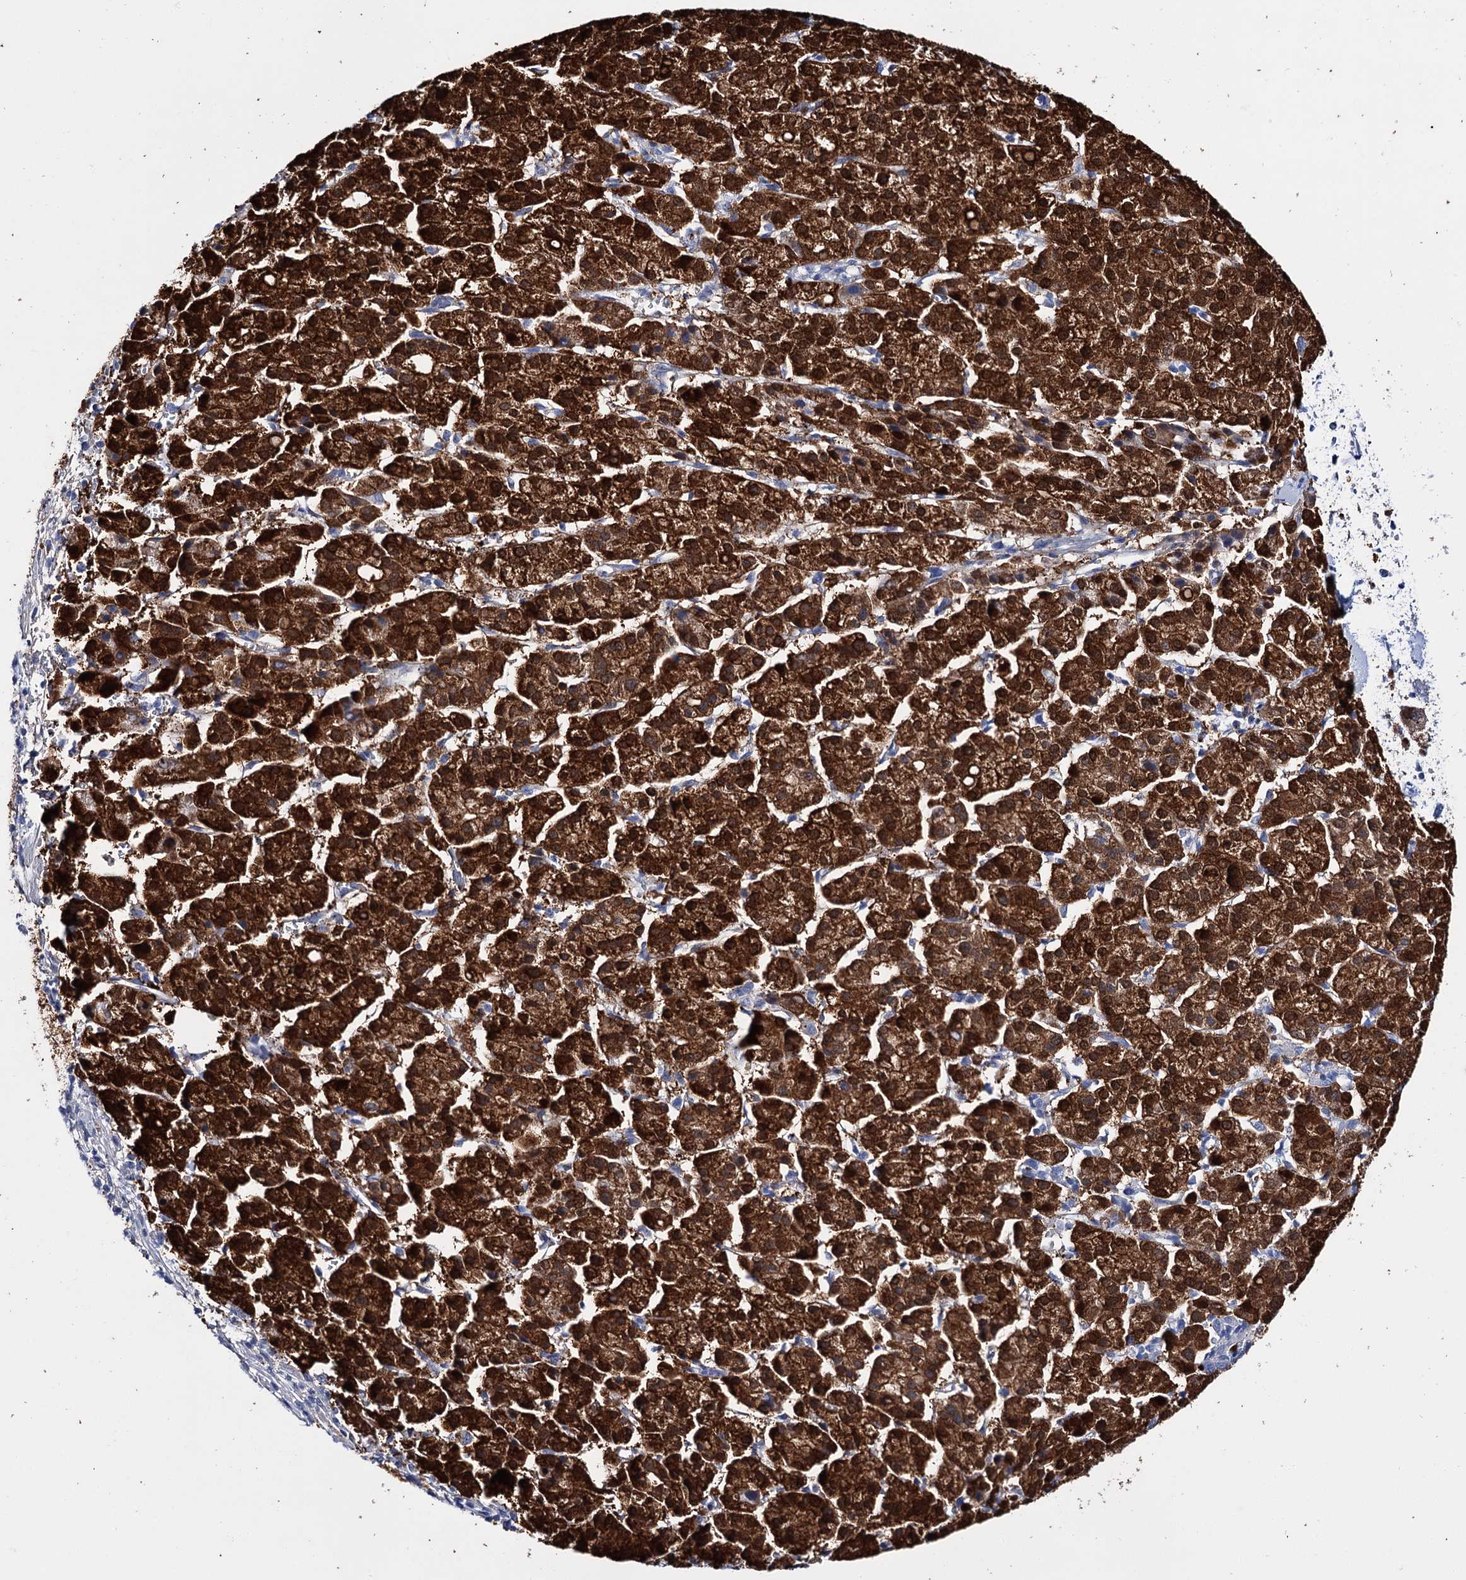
{"staining": {"intensity": "strong", "quantity": ">75%", "location": "cytoplasmic/membranous"}, "tissue": "liver cancer", "cell_type": "Tumor cells", "image_type": "cancer", "snomed": [{"axis": "morphology", "description": "Carcinoma, Hepatocellular, NOS"}, {"axis": "topography", "description": "Liver"}], "caption": "Human hepatocellular carcinoma (liver) stained for a protein (brown) displays strong cytoplasmic/membranous positive staining in about >75% of tumor cells.", "gene": "LYZL4", "patient": {"sex": "female", "age": 58}}